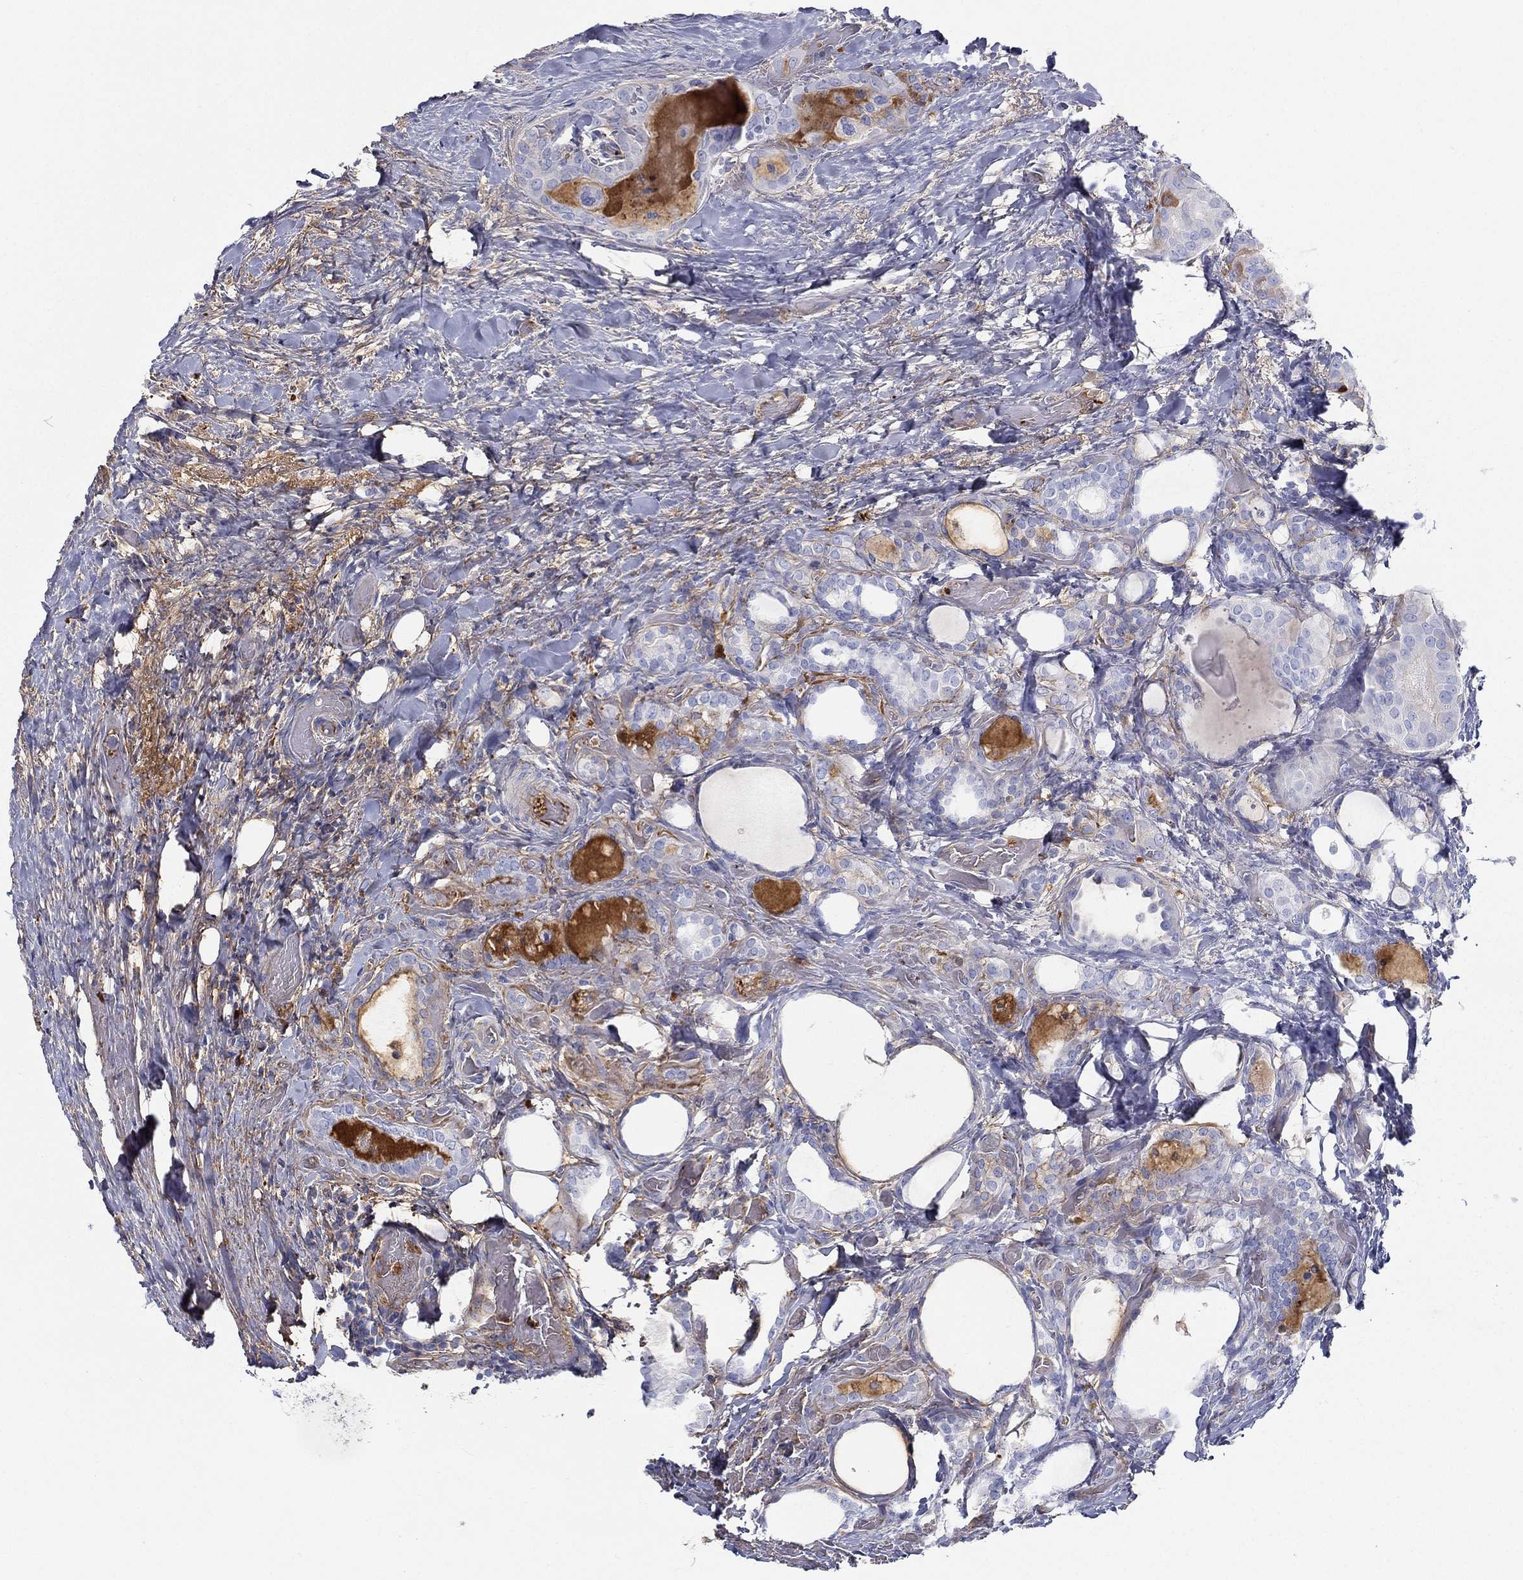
{"staining": {"intensity": "negative", "quantity": "none", "location": "none"}, "tissue": "thyroid cancer", "cell_type": "Tumor cells", "image_type": "cancer", "snomed": [{"axis": "morphology", "description": "Papillary adenocarcinoma, NOS"}, {"axis": "topography", "description": "Thyroid gland"}], "caption": "DAB (3,3'-diaminobenzidine) immunohistochemical staining of human papillary adenocarcinoma (thyroid) displays no significant expression in tumor cells. The staining was performed using DAB (3,3'-diaminobenzidine) to visualize the protein expression in brown, while the nuclei were stained in blue with hematoxylin (Magnification: 20x).", "gene": "IFNB1", "patient": {"sex": "female", "age": 39}}